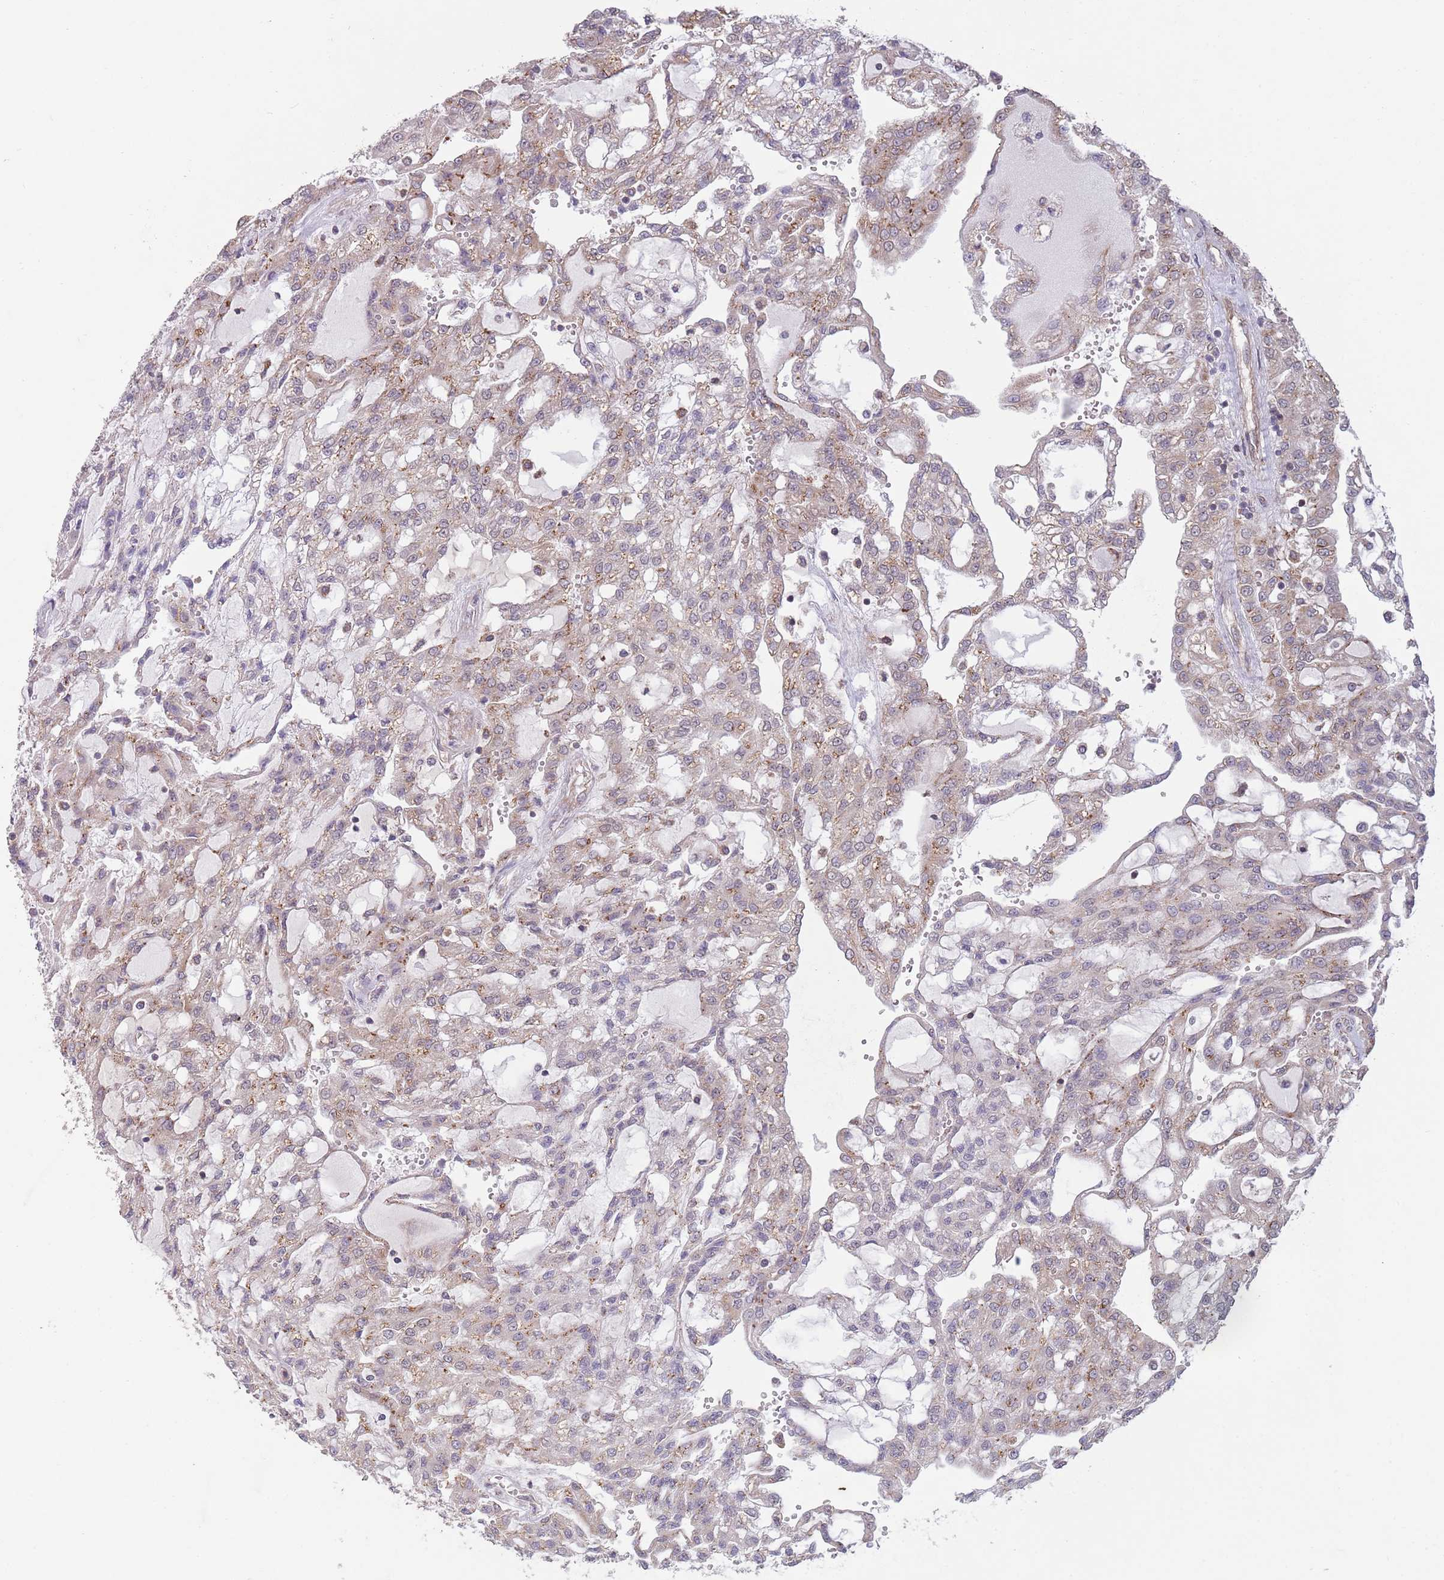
{"staining": {"intensity": "moderate", "quantity": "25%-75%", "location": "cytoplasmic/membranous"}, "tissue": "renal cancer", "cell_type": "Tumor cells", "image_type": "cancer", "snomed": [{"axis": "morphology", "description": "Adenocarcinoma, NOS"}, {"axis": "topography", "description": "Kidney"}], "caption": "Immunohistochemistry micrograph of renal cancer stained for a protein (brown), which displays medium levels of moderate cytoplasmic/membranous staining in about 25%-75% of tumor cells.", "gene": "CHD9", "patient": {"sex": "male", "age": 63}}